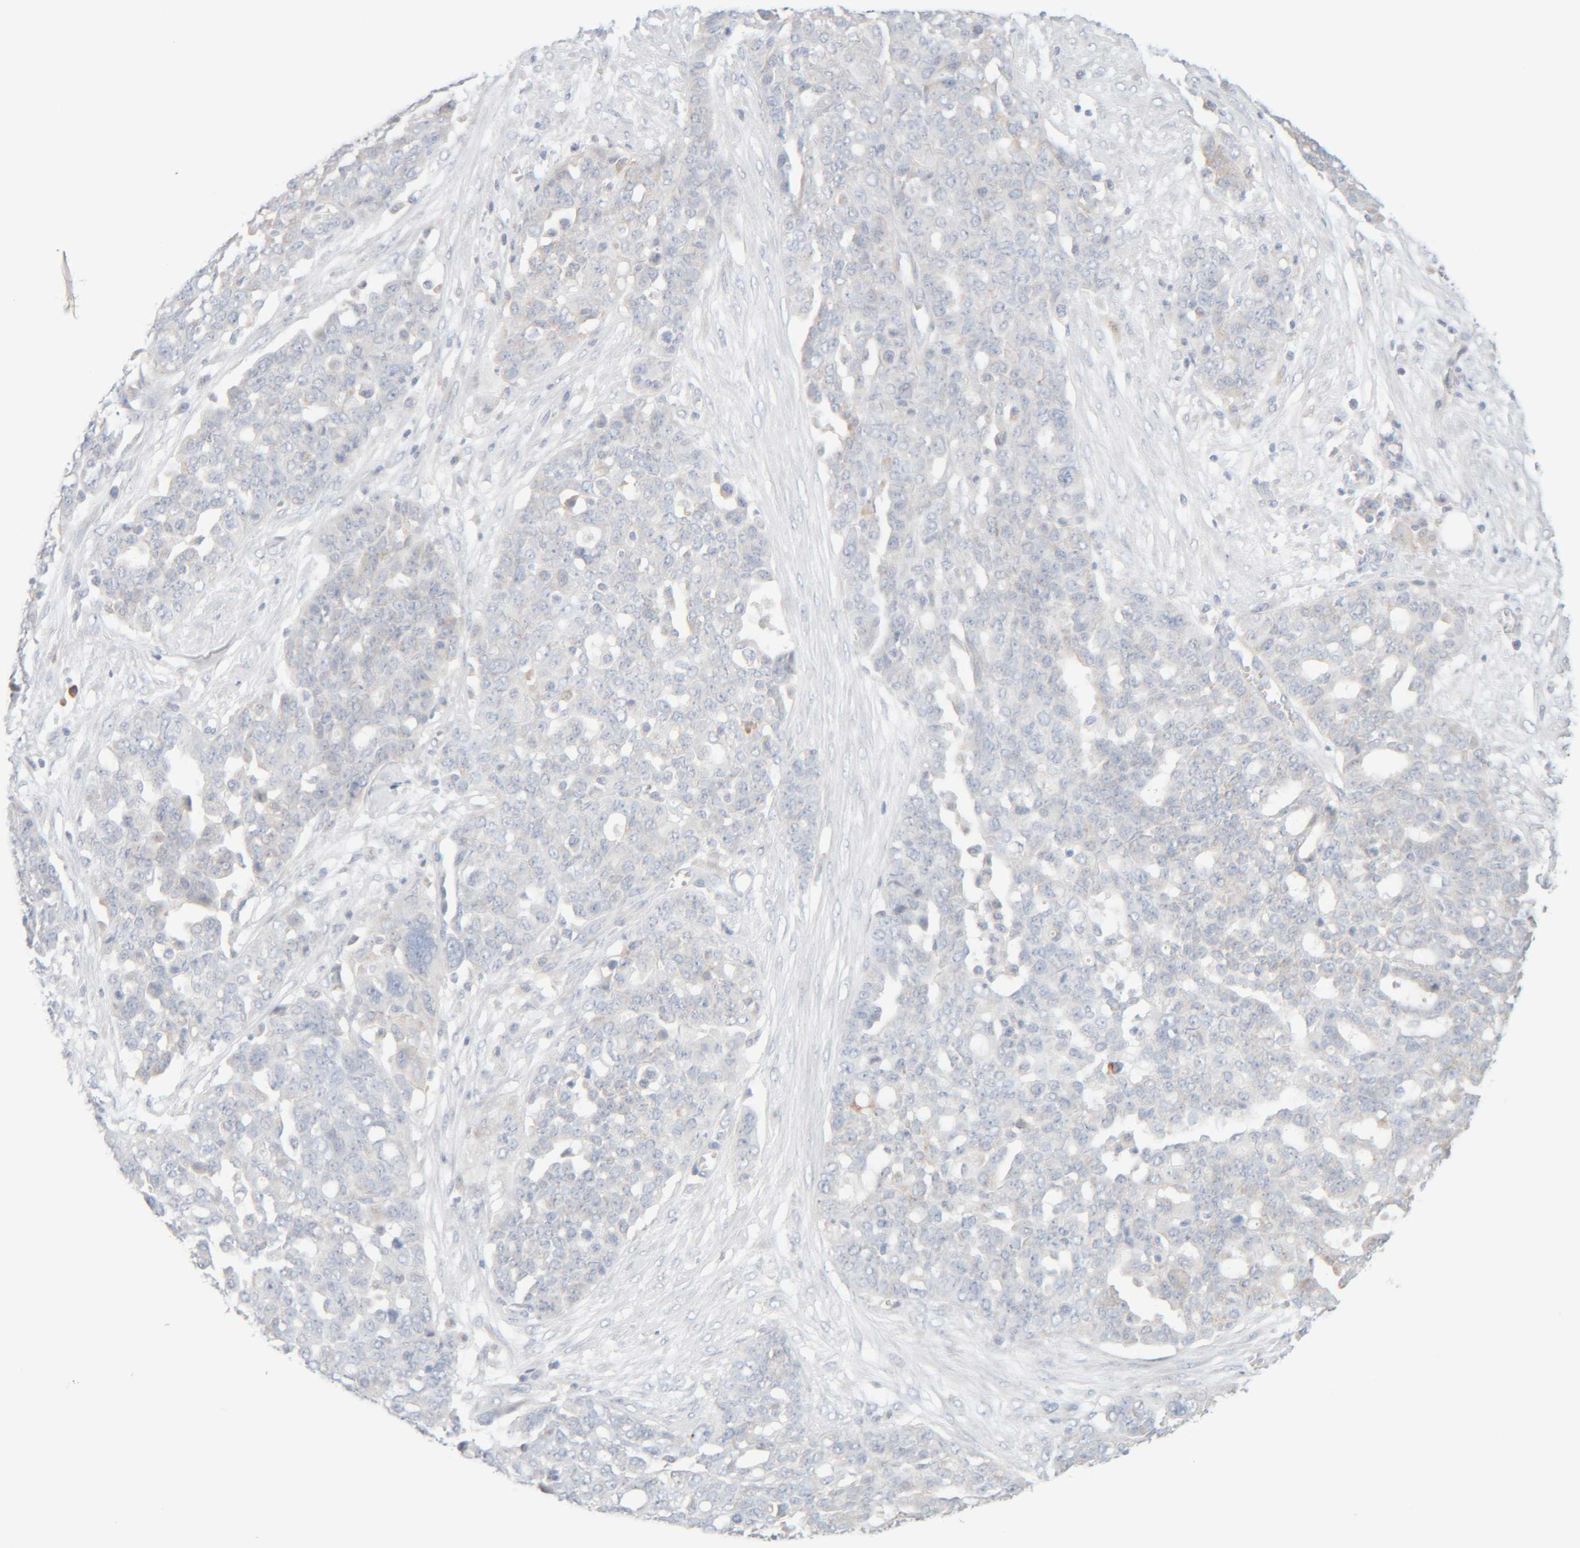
{"staining": {"intensity": "negative", "quantity": "none", "location": "none"}, "tissue": "ovarian cancer", "cell_type": "Tumor cells", "image_type": "cancer", "snomed": [{"axis": "morphology", "description": "Cystadenocarcinoma, serous, NOS"}, {"axis": "topography", "description": "Soft tissue"}, {"axis": "topography", "description": "Ovary"}], "caption": "A micrograph of ovarian cancer (serous cystadenocarcinoma) stained for a protein demonstrates no brown staining in tumor cells.", "gene": "RIDA", "patient": {"sex": "female", "age": 57}}